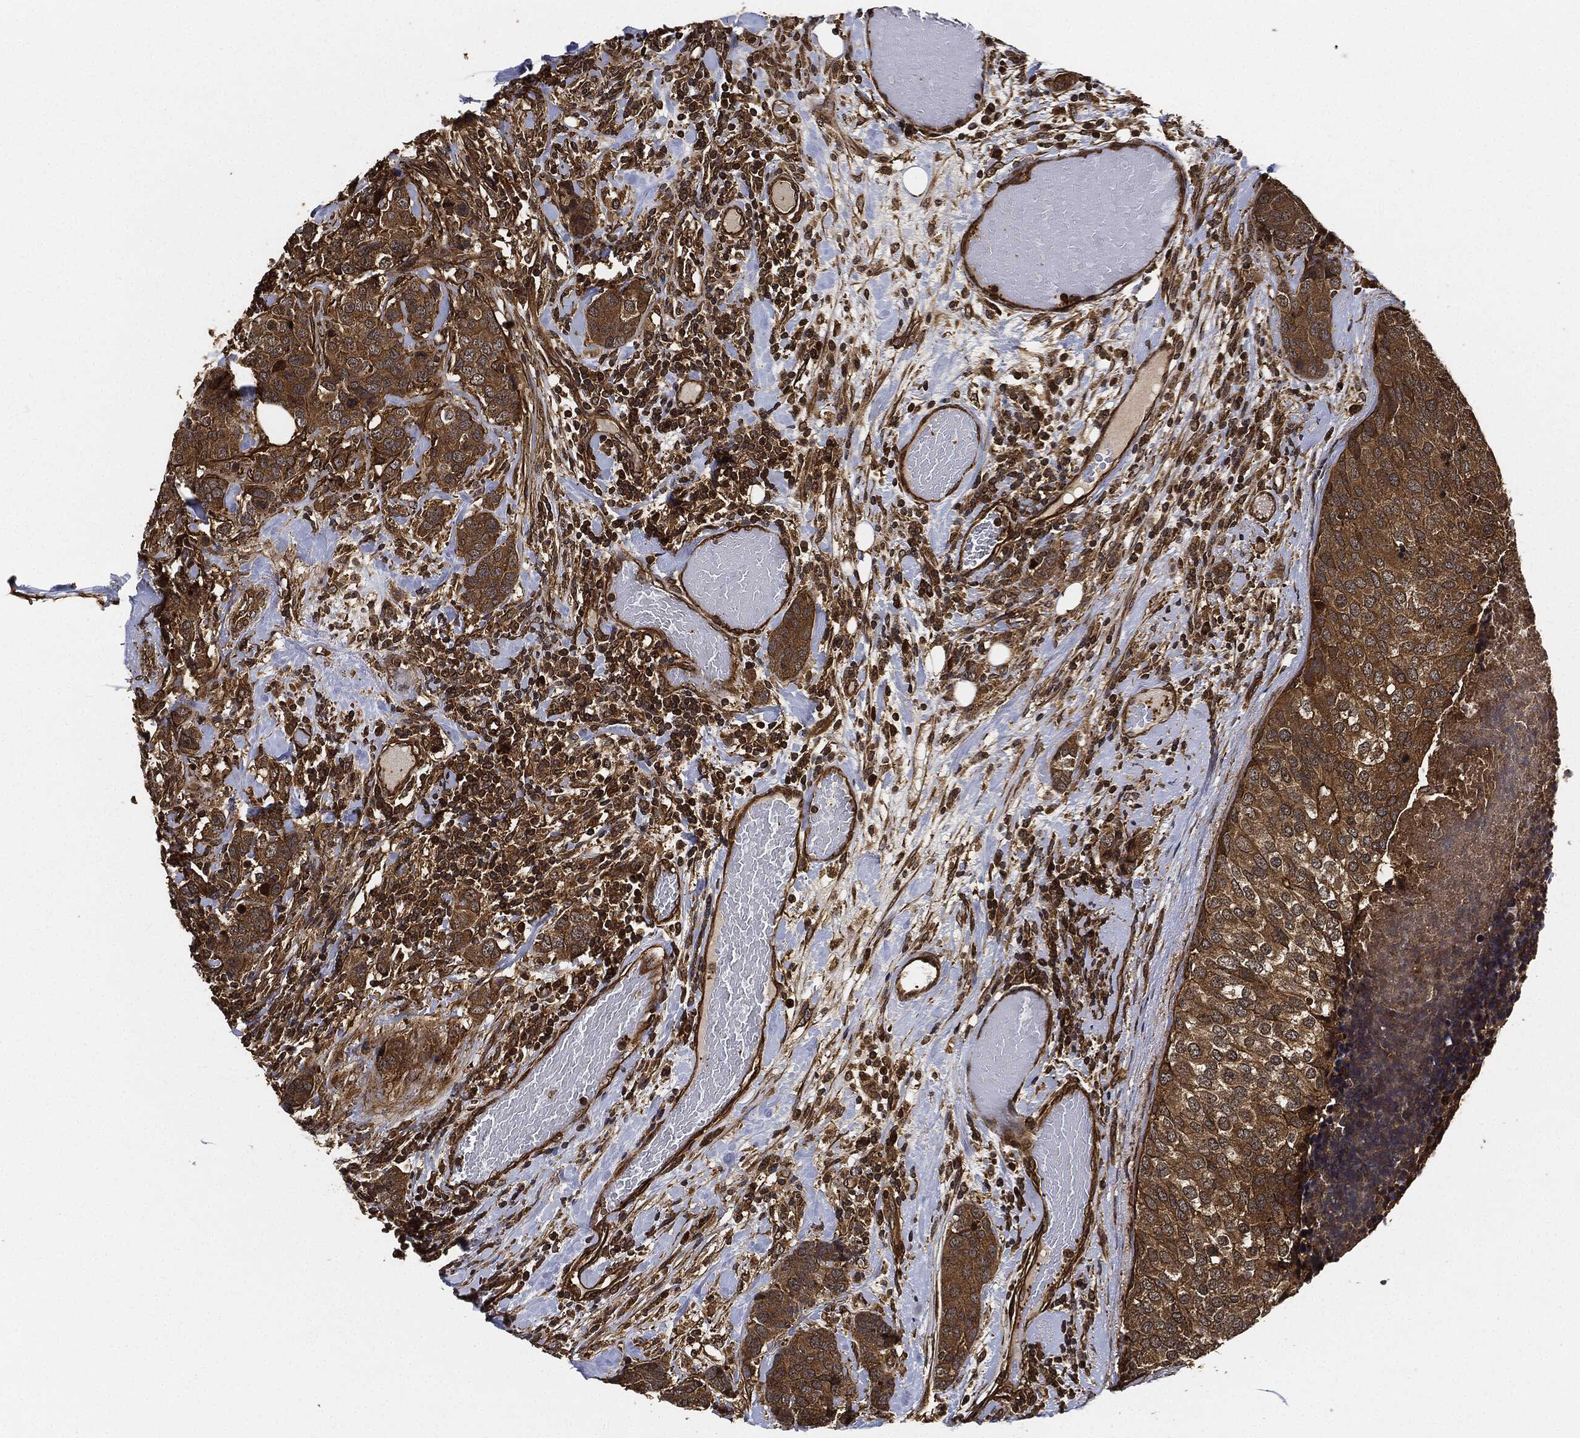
{"staining": {"intensity": "strong", "quantity": ">75%", "location": "cytoplasmic/membranous"}, "tissue": "breast cancer", "cell_type": "Tumor cells", "image_type": "cancer", "snomed": [{"axis": "morphology", "description": "Lobular carcinoma"}, {"axis": "topography", "description": "Breast"}], "caption": "A high-resolution photomicrograph shows immunohistochemistry (IHC) staining of breast lobular carcinoma, which reveals strong cytoplasmic/membranous expression in about >75% of tumor cells.", "gene": "CEP290", "patient": {"sex": "female", "age": 59}}